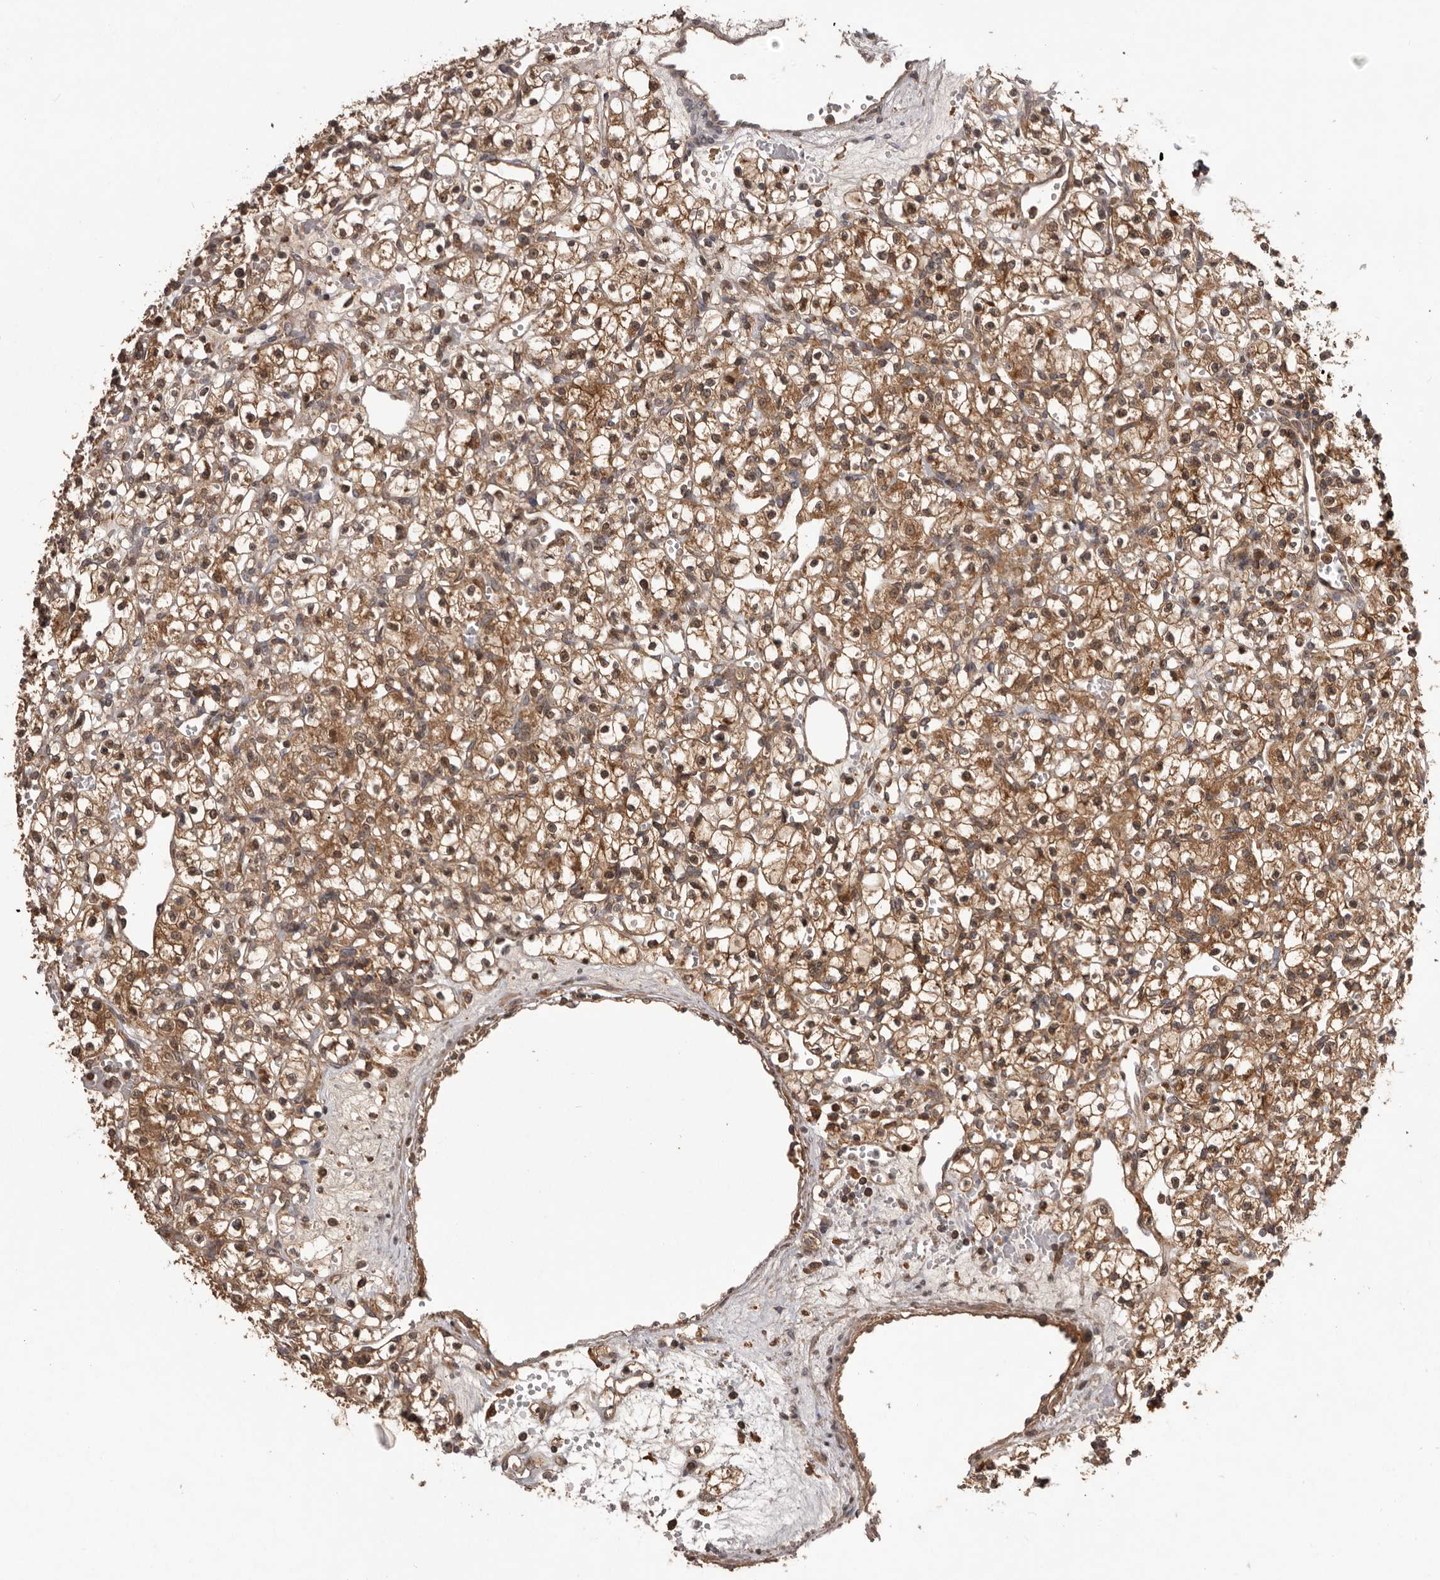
{"staining": {"intensity": "moderate", "quantity": ">75%", "location": "cytoplasmic/membranous"}, "tissue": "renal cancer", "cell_type": "Tumor cells", "image_type": "cancer", "snomed": [{"axis": "morphology", "description": "Adenocarcinoma, NOS"}, {"axis": "topography", "description": "Kidney"}], "caption": "Protein analysis of renal adenocarcinoma tissue displays moderate cytoplasmic/membranous positivity in about >75% of tumor cells.", "gene": "SLC22A3", "patient": {"sex": "female", "age": 59}}